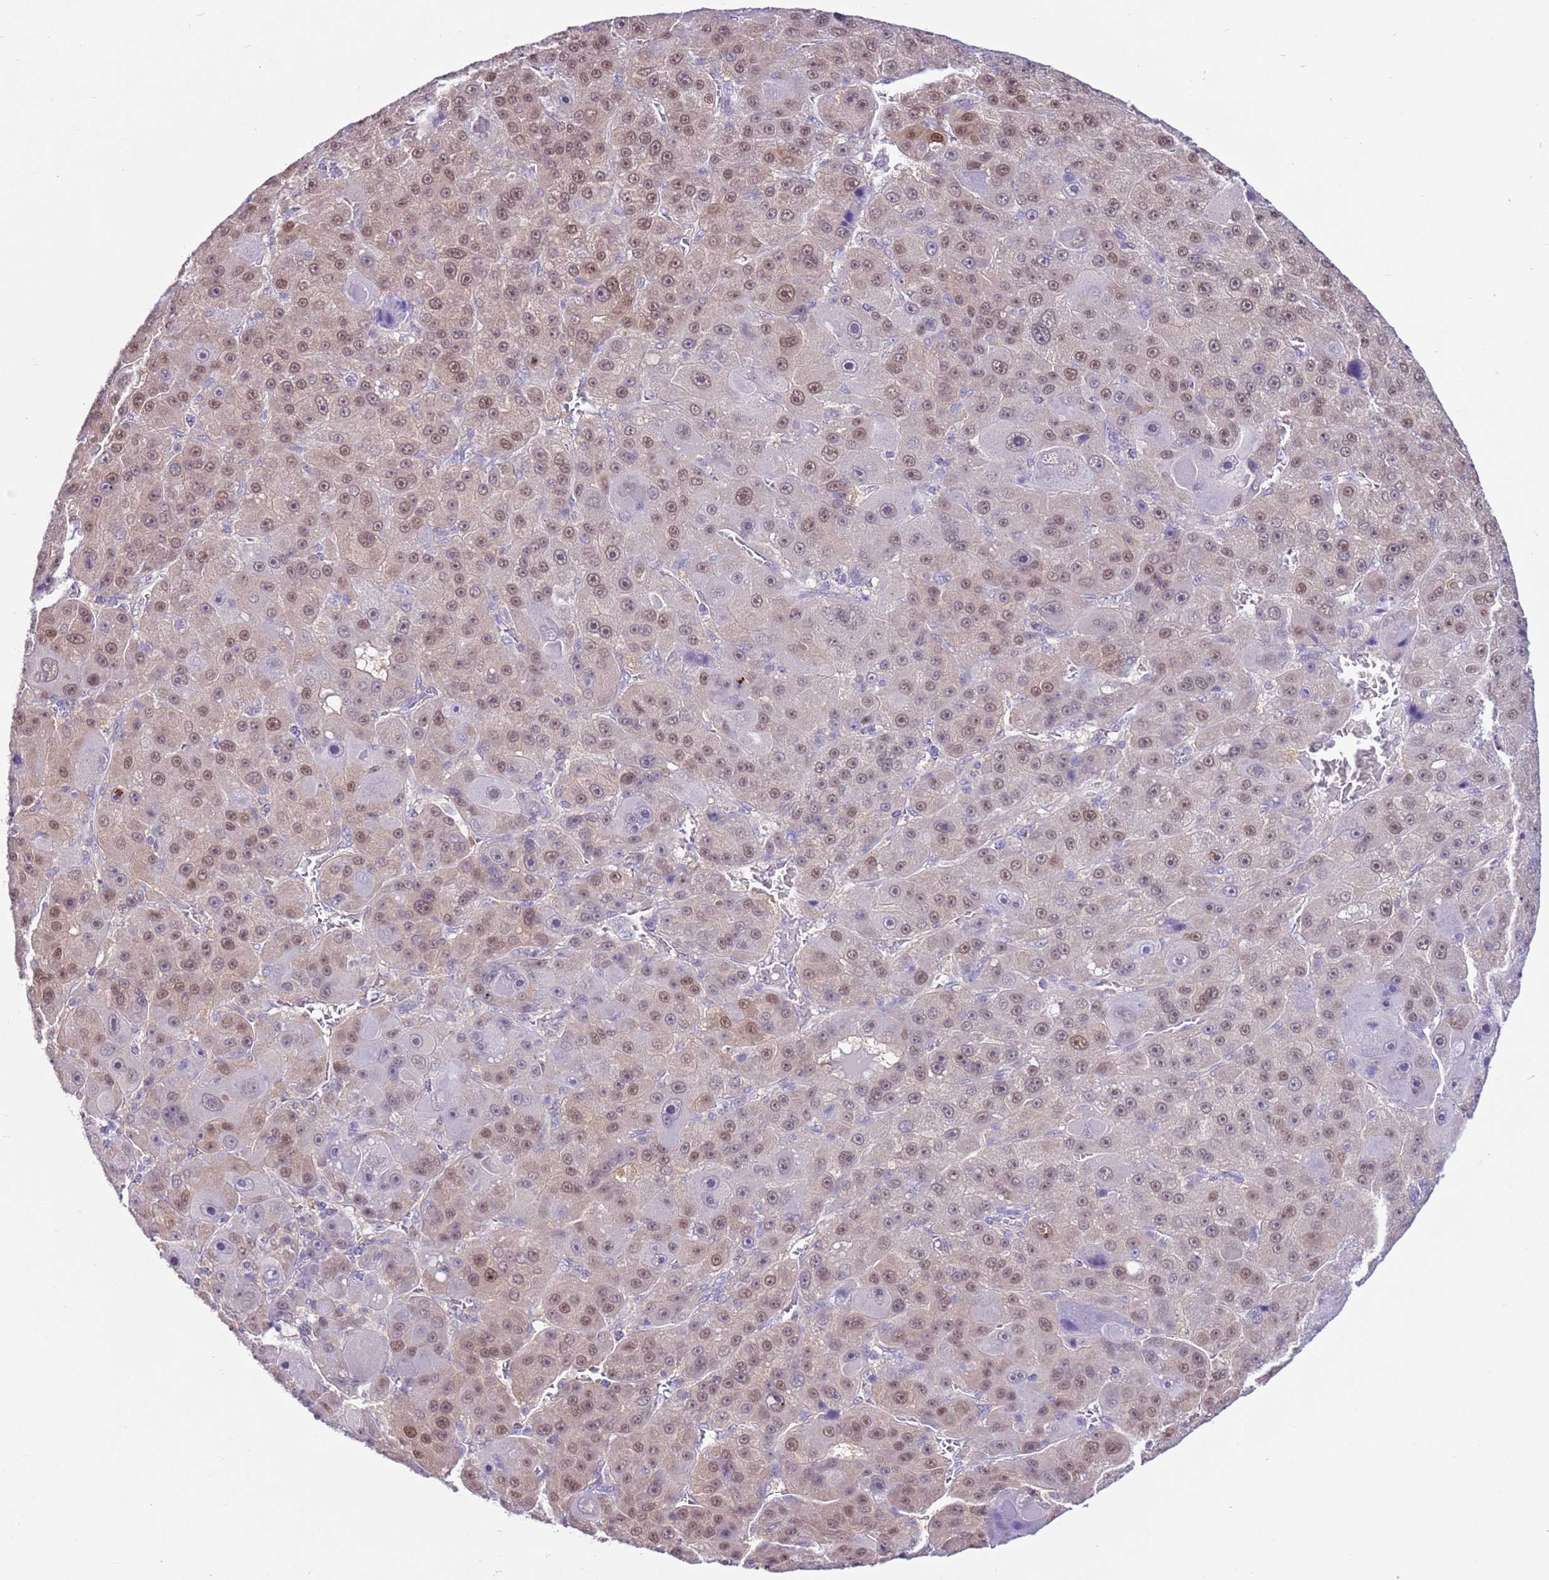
{"staining": {"intensity": "weak", "quantity": ">75%", "location": "nuclear"}, "tissue": "liver cancer", "cell_type": "Tumor cells", "image_type": "cancer", "snomed": [{"axis": "morphology", "description": "Carcinoma, Hepatocellular, NOS"}, {"axis": "topography", "description": "Liver"}], "caption": "Weak nuclear staining is identified in about >75% of tumor cells in liver cancer (hepatocellular carcinoma).", "gene": "DDI2", "patient": {"sex": "male", "age": 76}}